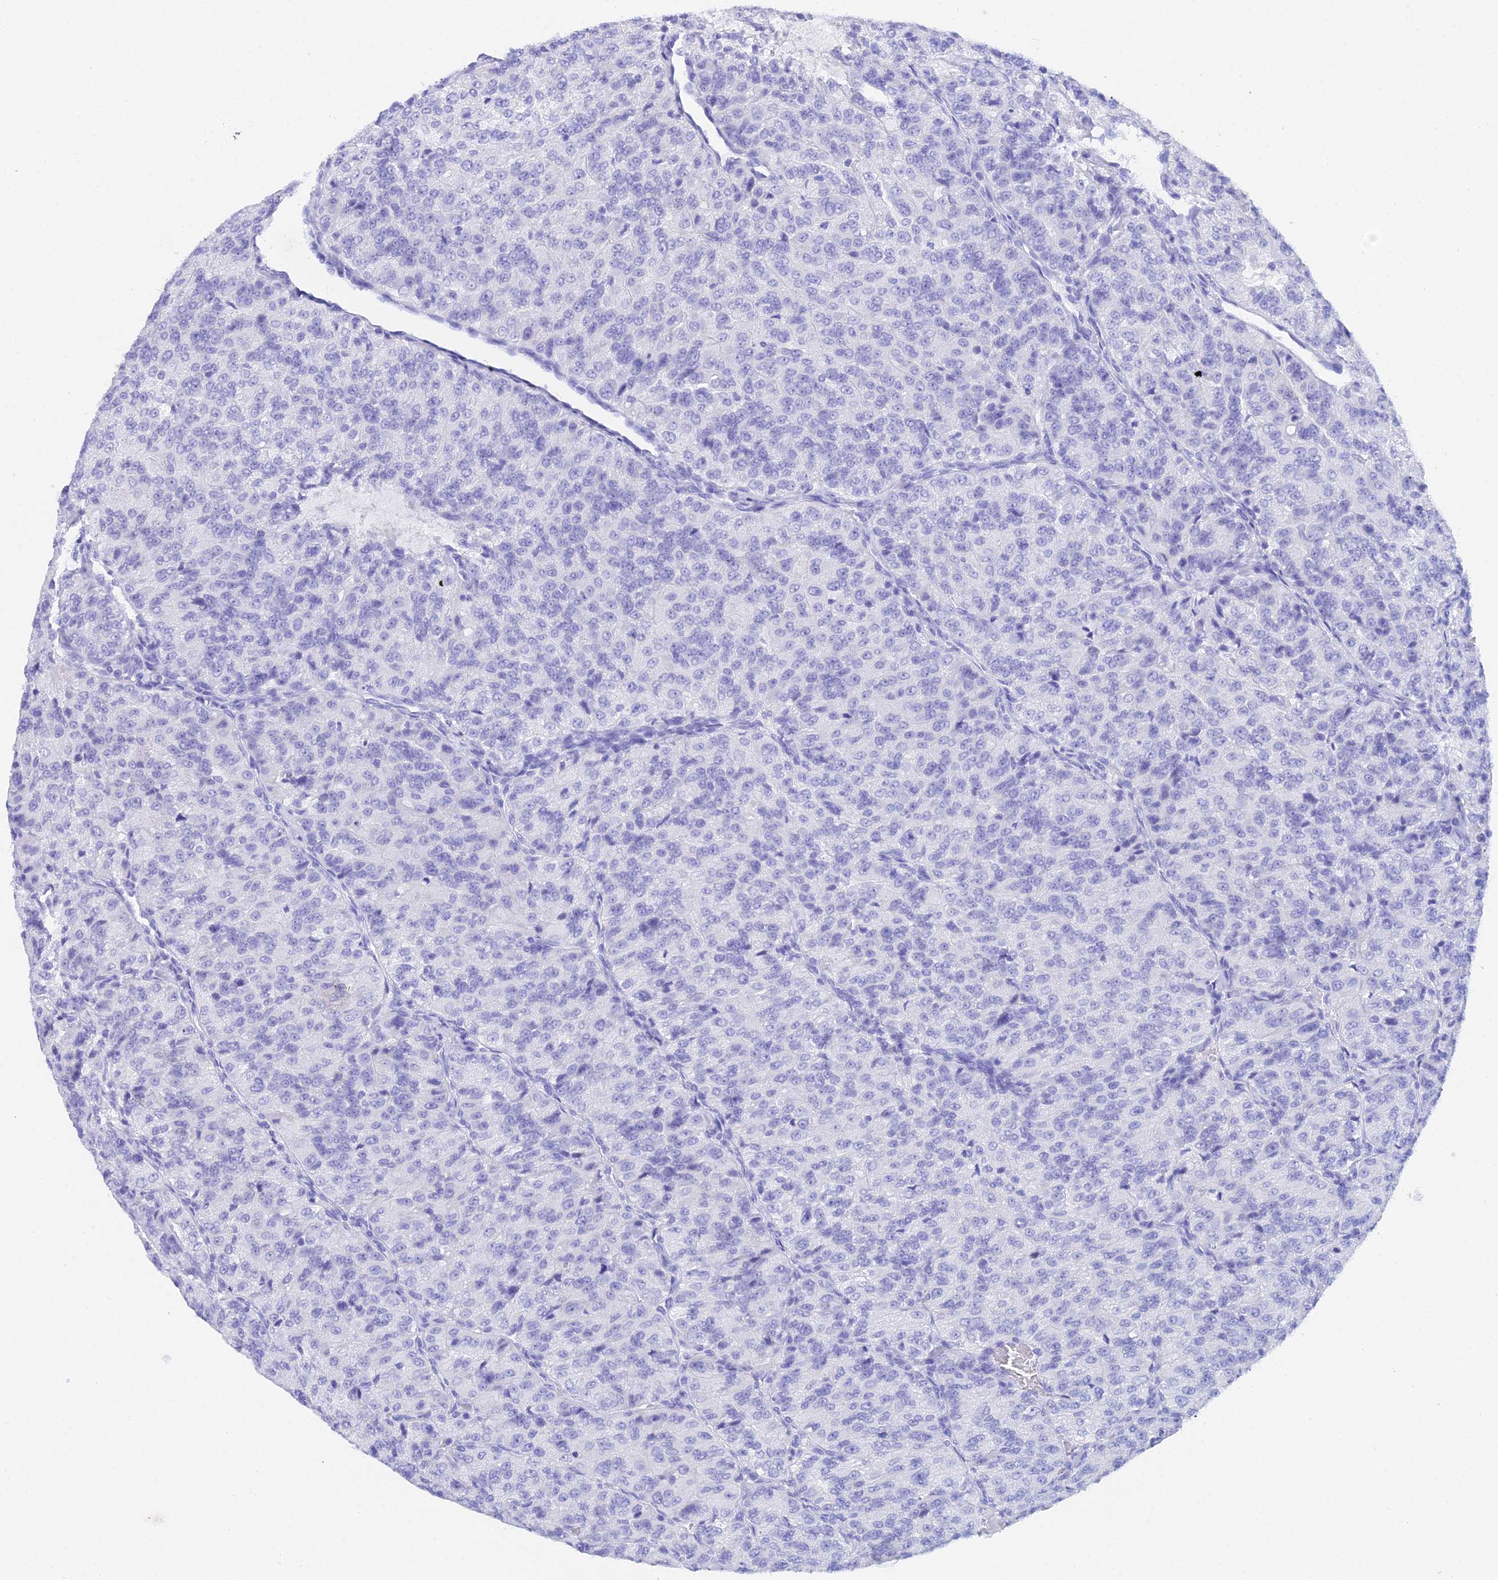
{"staining": {"intensity": "negative", "quantity": "none", "location": "none"}, "tissue": "renal cancer", "cell_type": "Tumor cells", "image_type": "cancer", "snomed": [{"axis": "morphology", "description": "Adenocarcinoma, NOS"}, {"axis": "topography", "description": "Kidney"}], "caption": "High power microscopy photomicrograph of an IHC micrograph of renal cancer, revealing no significant staining in tumor cells.", "gene": "REG1A", "patient": {"sex": "female", "age": 63}}